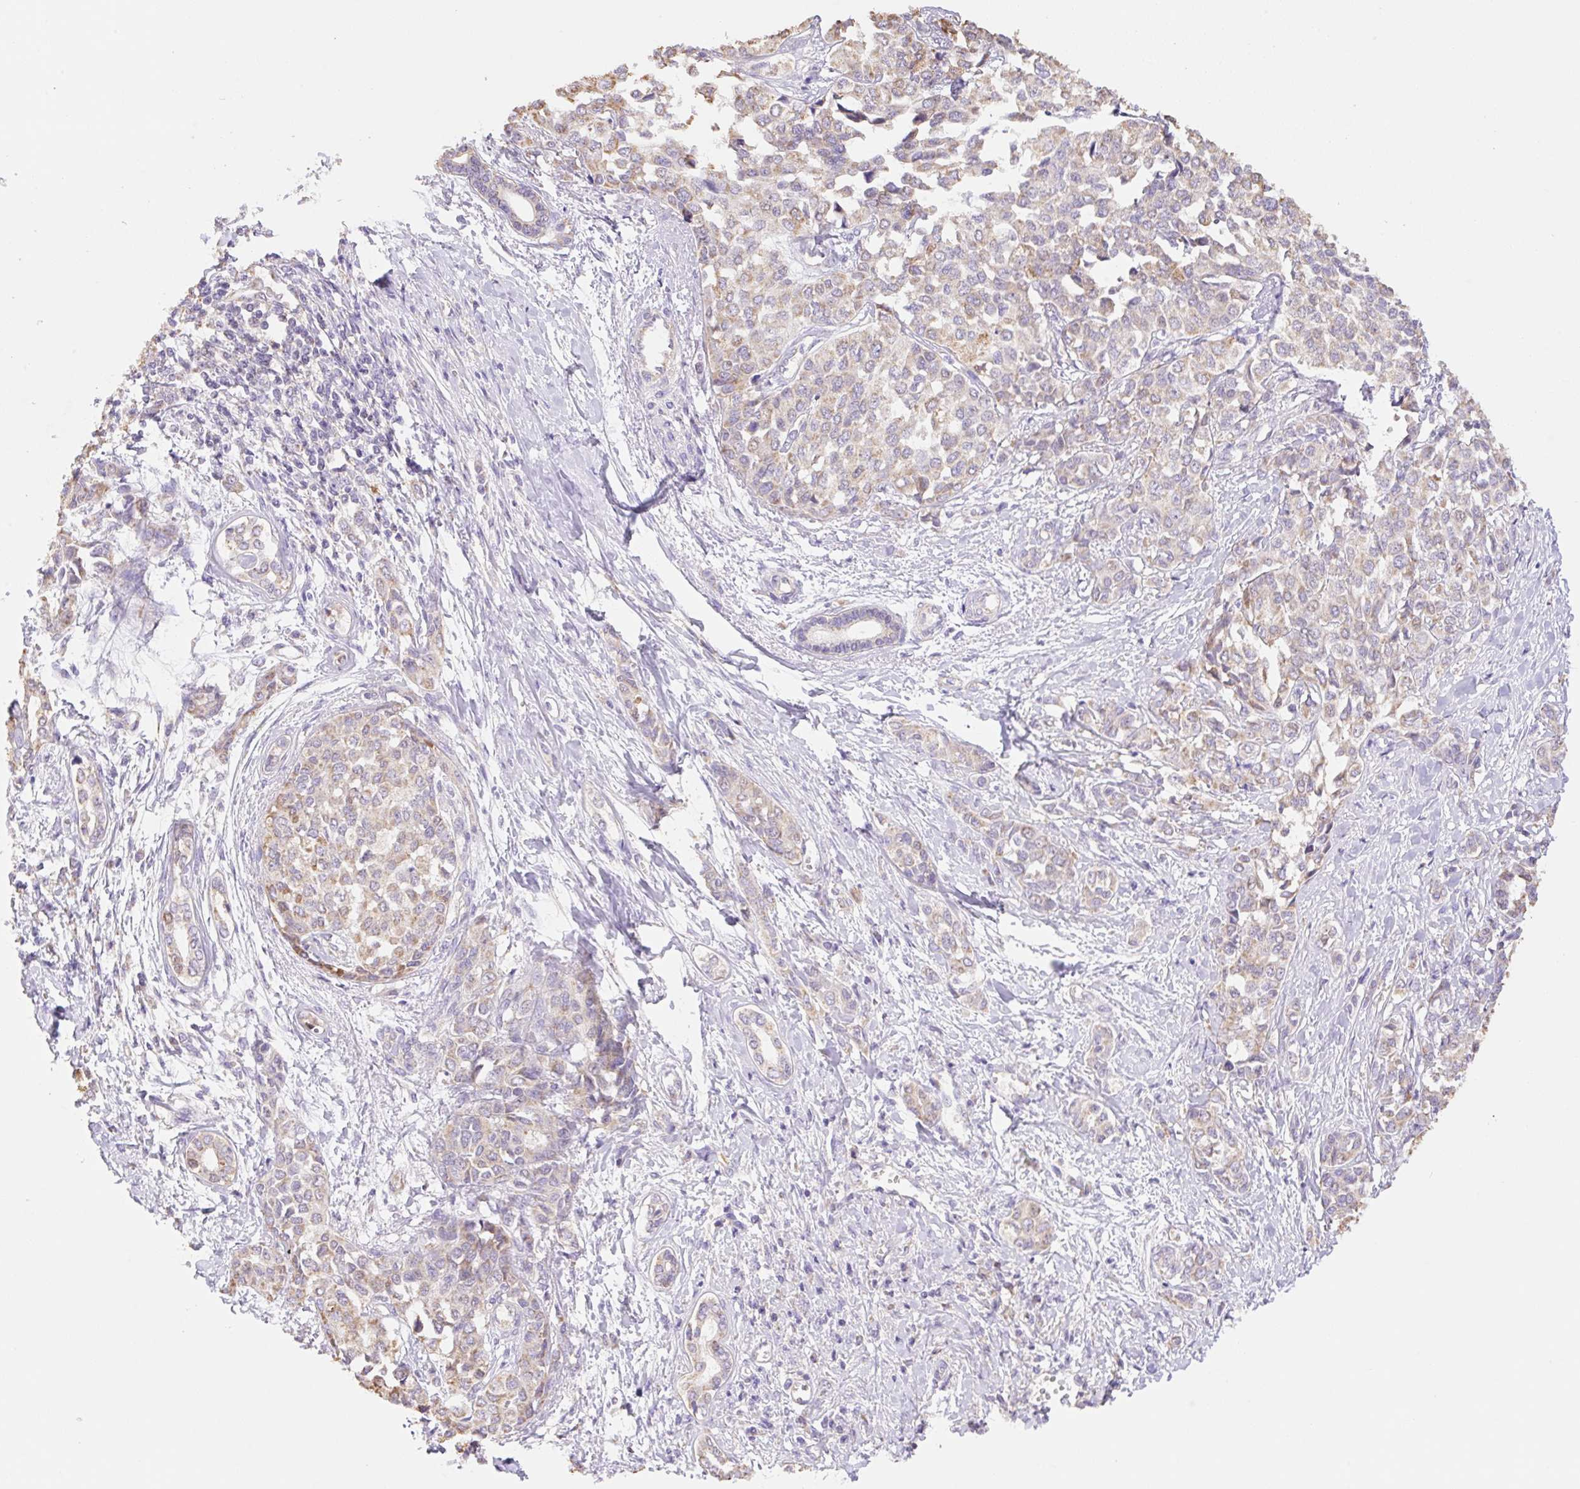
{"staining": {"intensity": "weak", "quantity": ">75%", "location": "cytoplasmic/membranous"}, "tissue": "liver cancer", "cell_type": "Tumor cells", "image_type": "cancer", "snomed": [{"axis": "morphology", "description": "Cholangiocarcinoma"}, {"axis": "topography", "description": "Liver"}], "caption": "Protein analysis of cholangiocarcinoma (liver) tissue shows weak cytoplasmic/membranous expression in about >75% of tumor cells.", "gene": "COPZ2", "patient": {"sex": "female", "age": 77}}